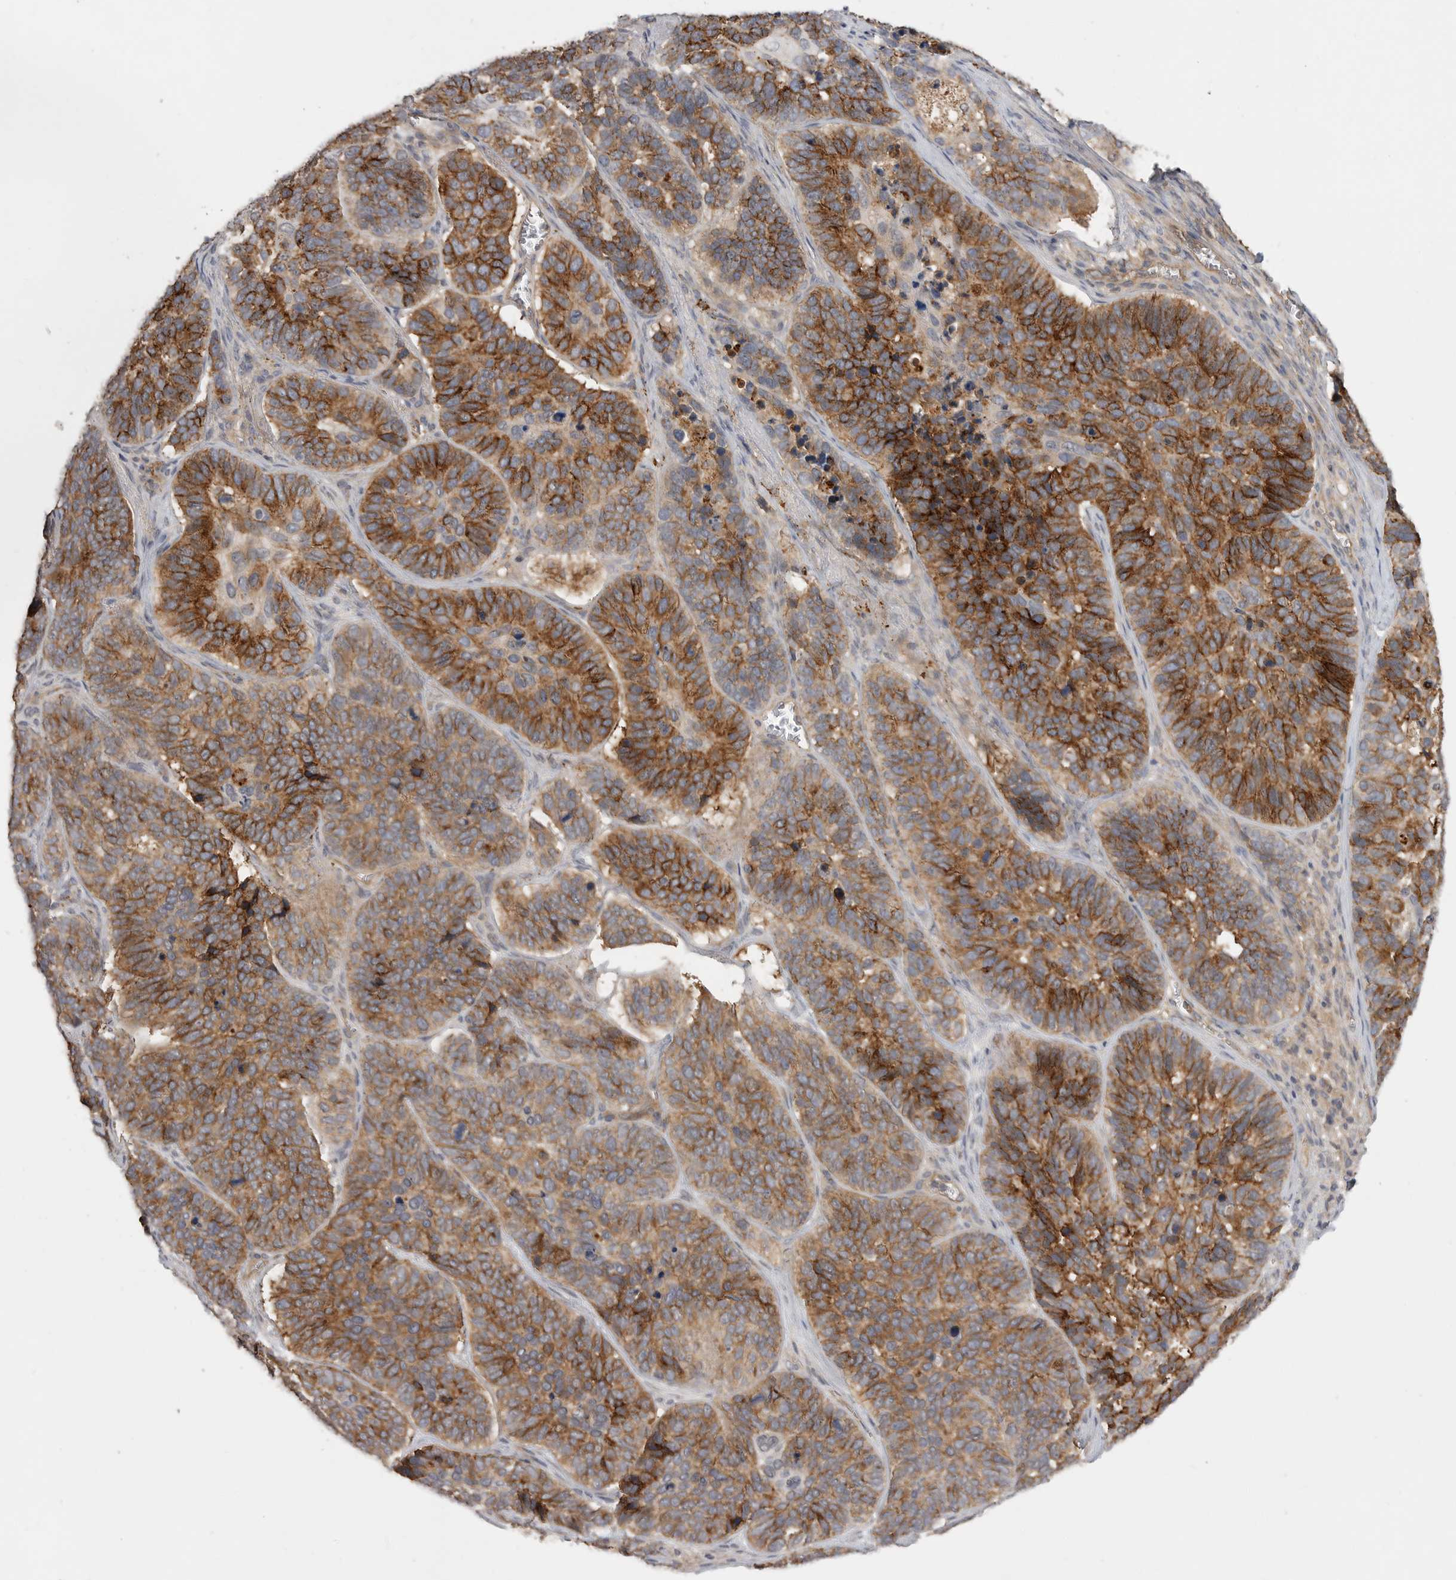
{"staining": {"intensity": "strong", "quantity": ">75%", "location": "cytoplasmic/membranous"}, "tissue": "skin cancer", "cell_type": "Tumor cells", "image_type": "cancer", "snomed": [{"axis": "morphology", "description": "Basal cell carcinoma"}, {"axis": "topography", "description": "Skin"}], "caption": "The image exhibits a brown stain indicating the presence of a protein in the cytoplasmic/membranous of tumor cells in skin basal cell carcinoma. The protein of interest is shown in brown color, while the nuclei are stained blue.", "gene": "ZNF232", "patient": {"sex": "male", "age": 62}}